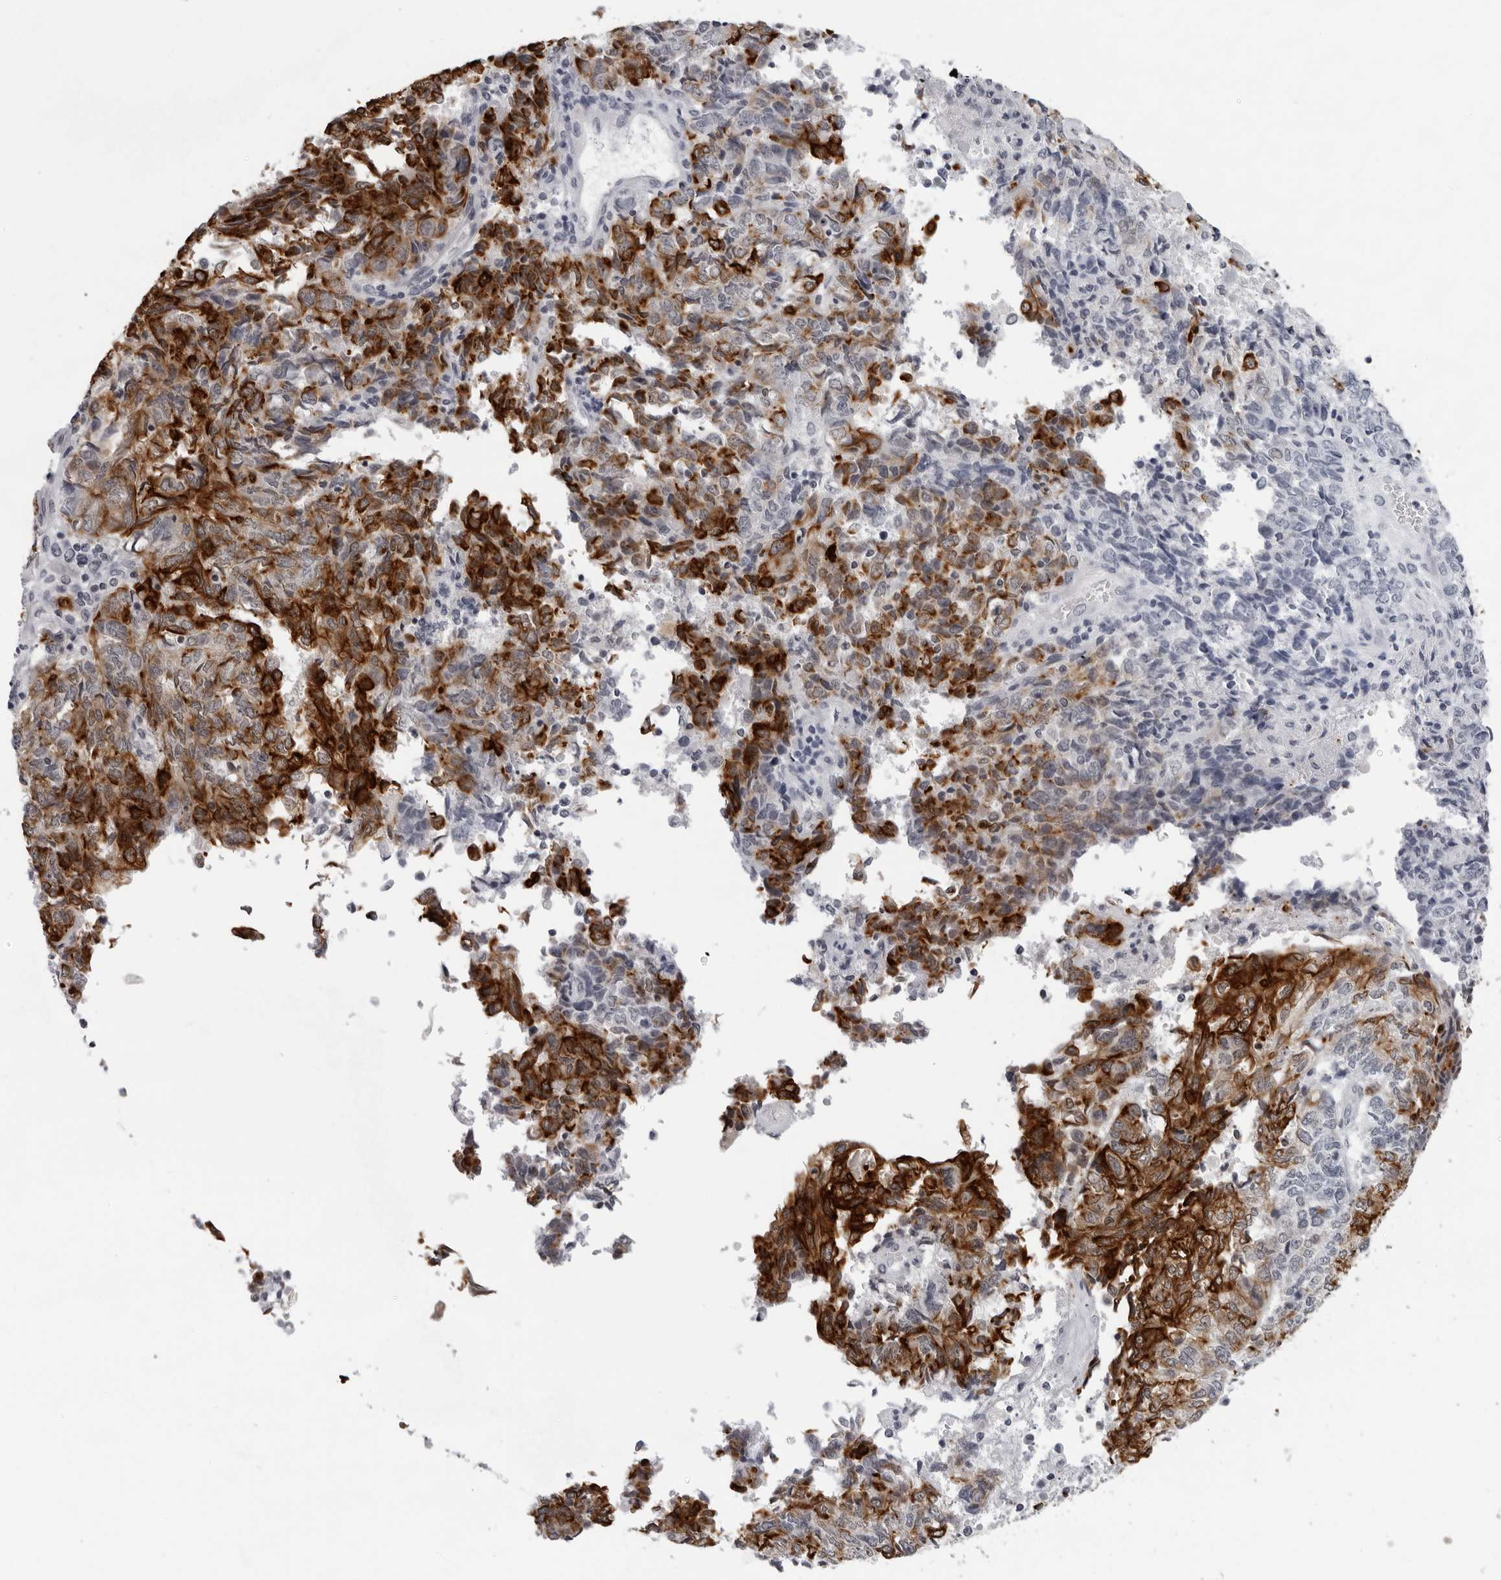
{"staining": {"intensity": "strong", "quantity": "25%-75%", "location": "cytoplasmic/membranous"}, "tissue": "endometrial cancer", "cell_type": "Tumor cells", "image_type": "cancer", "snomed": [{"axis": "morphology", "description": "Adenocarcinoma, NOS"}, {"axis": "topography", "description": "Endometrium"}], "caption": "There is high levels of strong cytoplasmic/membranous staining in tumor cells of endometrial adenocarcinoma, as demonstrated by immunohistochemical staining (brown color).", "gene": "CCDC28B", "patient": {"sex": "female", "age": 80}}